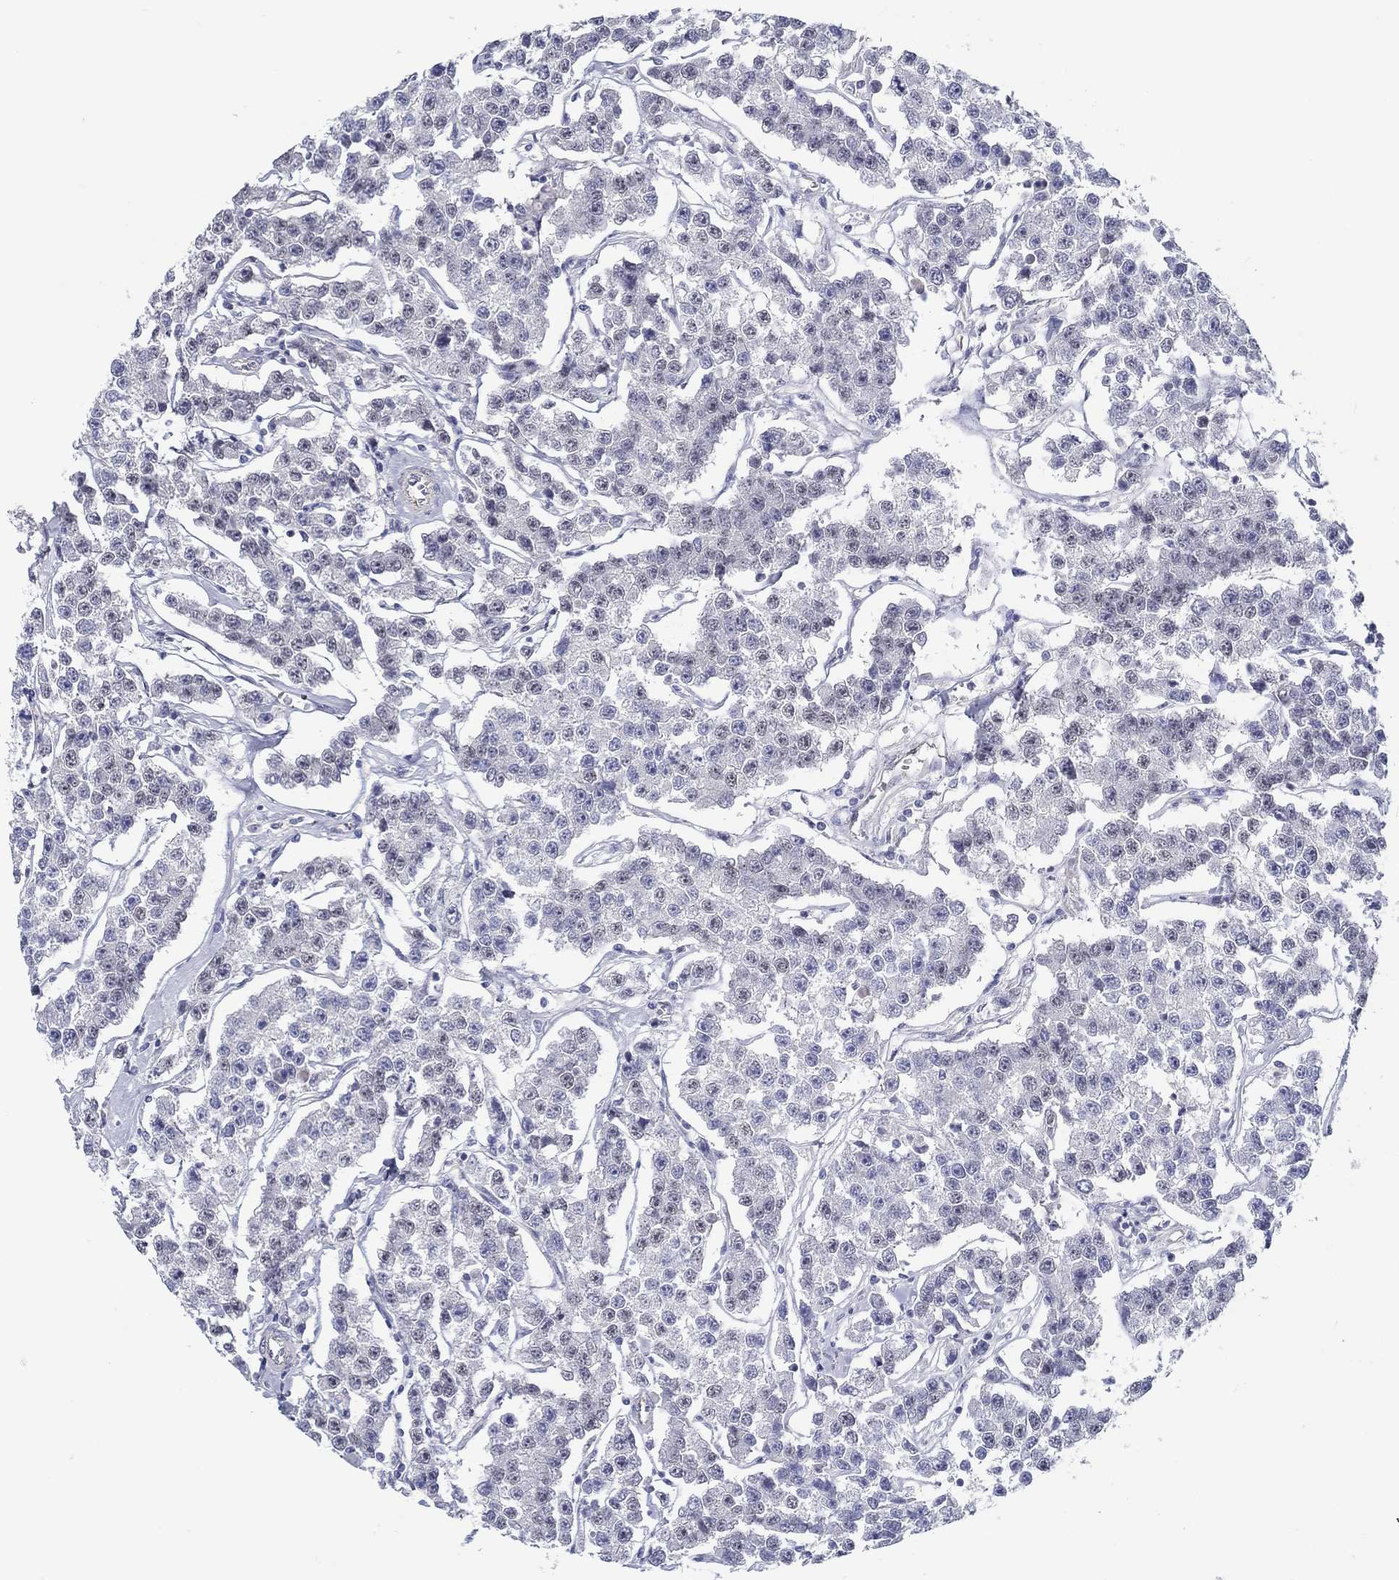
{"staining": {"intensity": "negative", "quantity": "none", "location": "none"}, "tissue": "testis cancer", "cell_type": "Tumor cells", "image_type": "cancer", "snomed": [{"axis": "morphology", "description": "Seminoma, NOS"}, {"axis": "topography", "description": "Testis"}], "caption": "This is an immunohistochemistry (IHC) histopathology image of human testis seminoma. There is no positivity in tumor cells.", "gene": "CRYGD", "patient": {"sex": "male", "age": 59}}